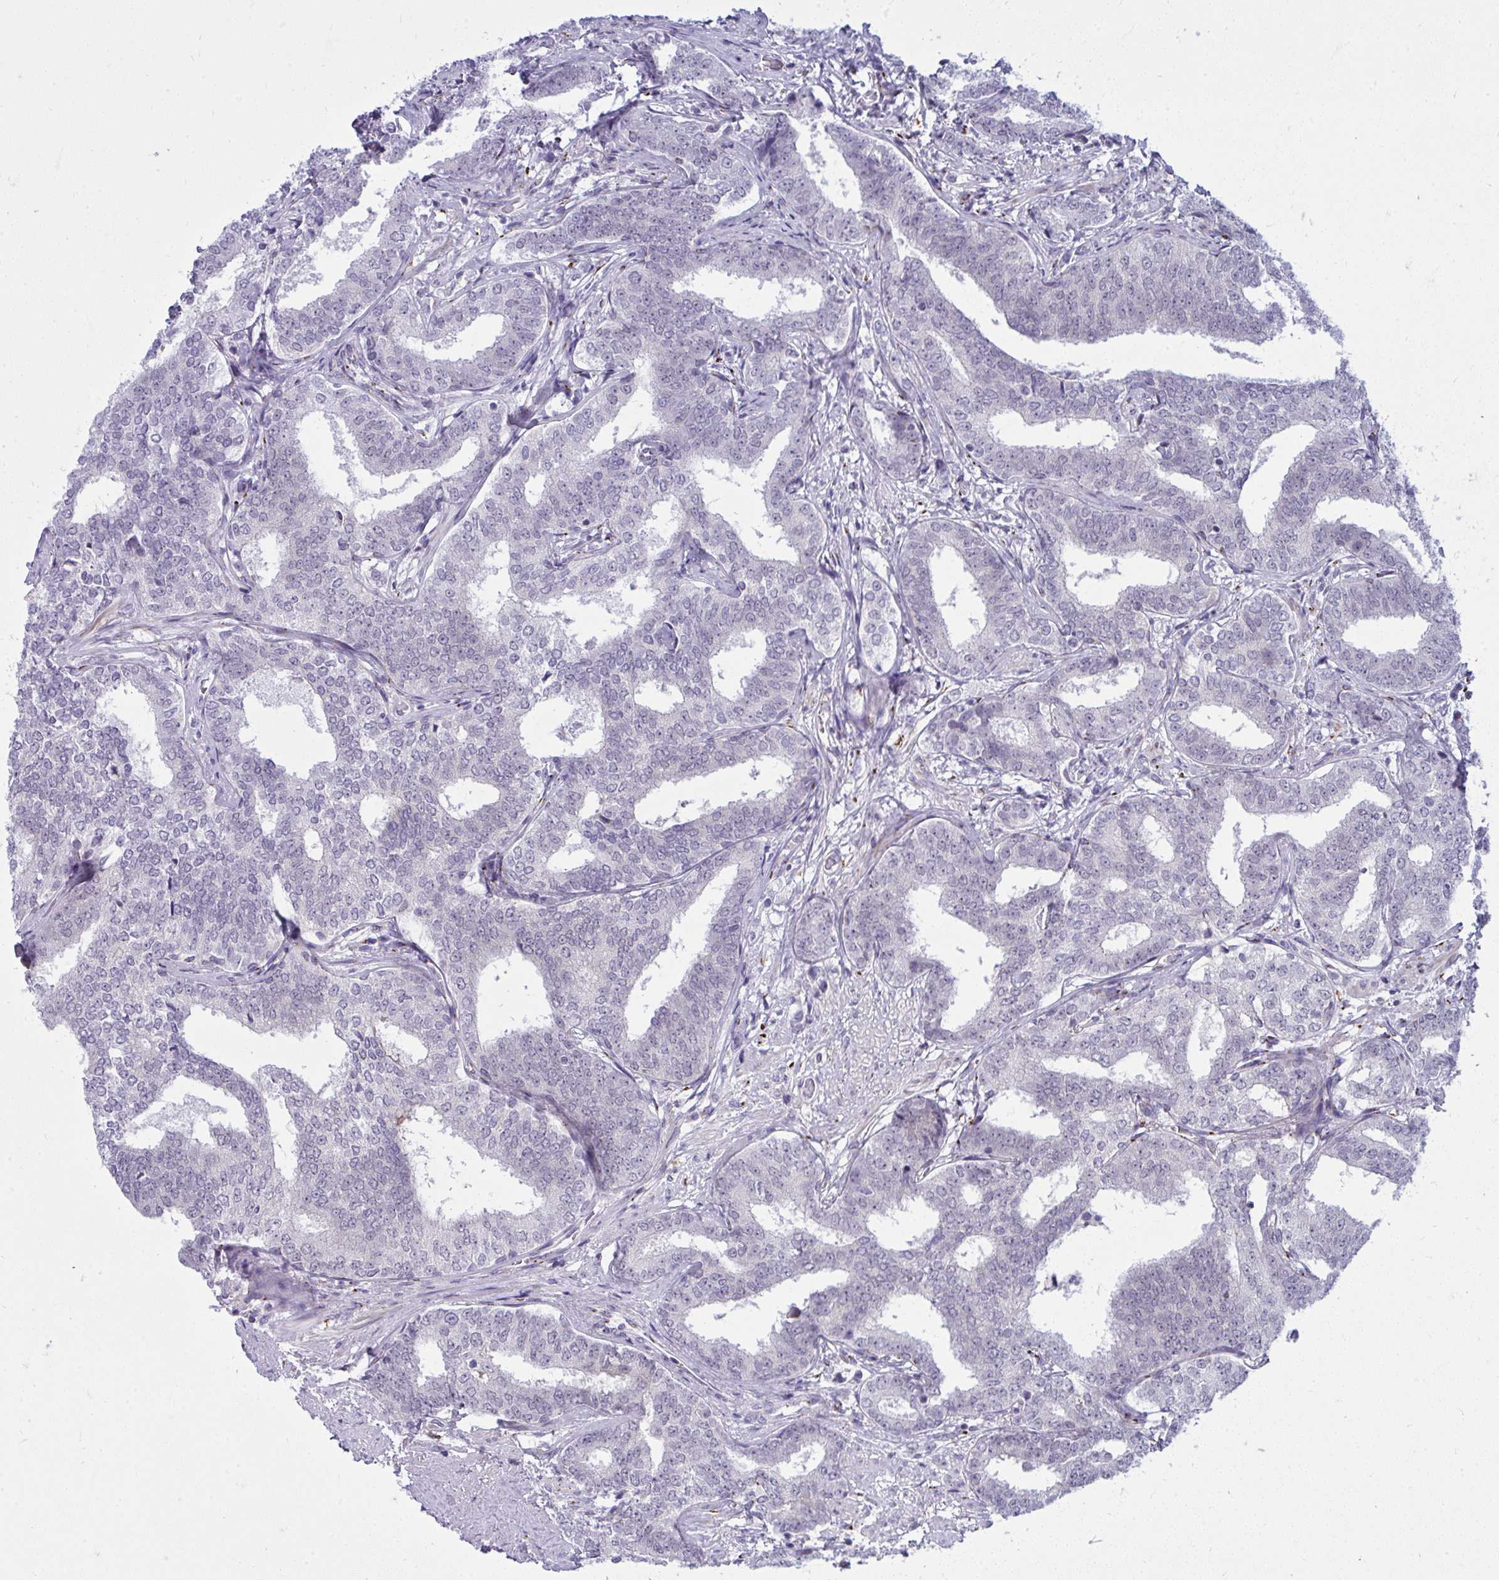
{"staining": {"intensity": "negative", "quantity": "none", "location": "none"}, "tissue": "prostate cancer", "cell_type": "Tumor cells", "image_type": "cancer", "snomed": [{"axis": "morphology", "description": "Adenocarcinoma, High grade"}, {"axis": "topography", "description": "Prostate"}], "caption": "Tumor cells are negative for brown protein staining in prostate cancer (high-grade adenocarcinoma).", "gene": "DTX4", "patient": {"sex": "male", "age": 72}}